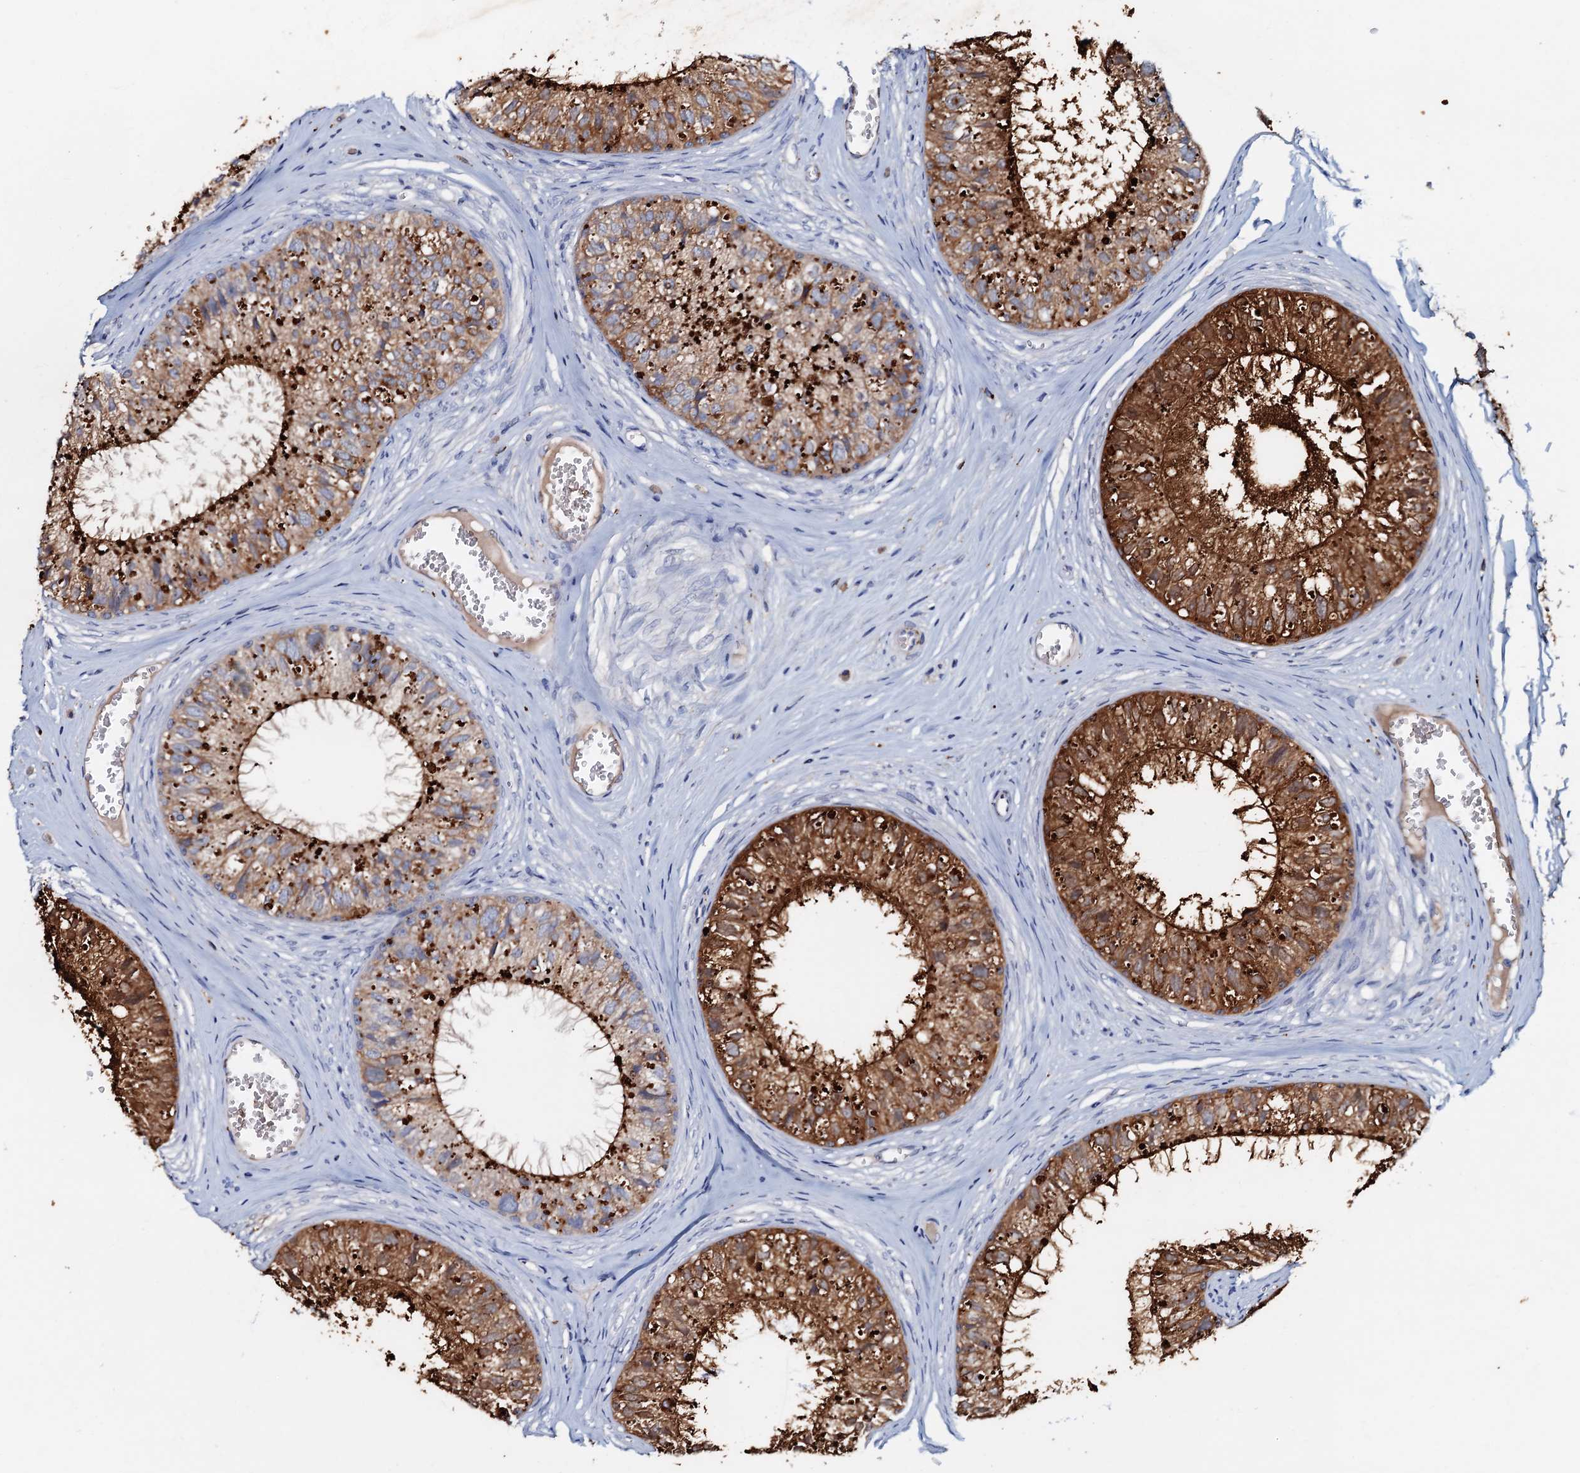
{"staining": {"intensity": "strong", "quantity": ">75%", "location": "cytoplasmic/membranous"}, "tissue": "epididymis", "cell_type": "Glandular cells", "image_type": "normal", "snomed": [{"axis": "morphology", "description": "Normal tissue, NOS"}, {"axis": "topography", "description": "Epididymis"}], "caption": "A high-resolution image shows immunohistochemistry (IHC) staining of normal epididymis, which shows strong cytoplasmic/membranous positivity in approximately >75% of glandular cells.", "gene": "MANSC4", "patient": {"sex": "male", "age": 36}}